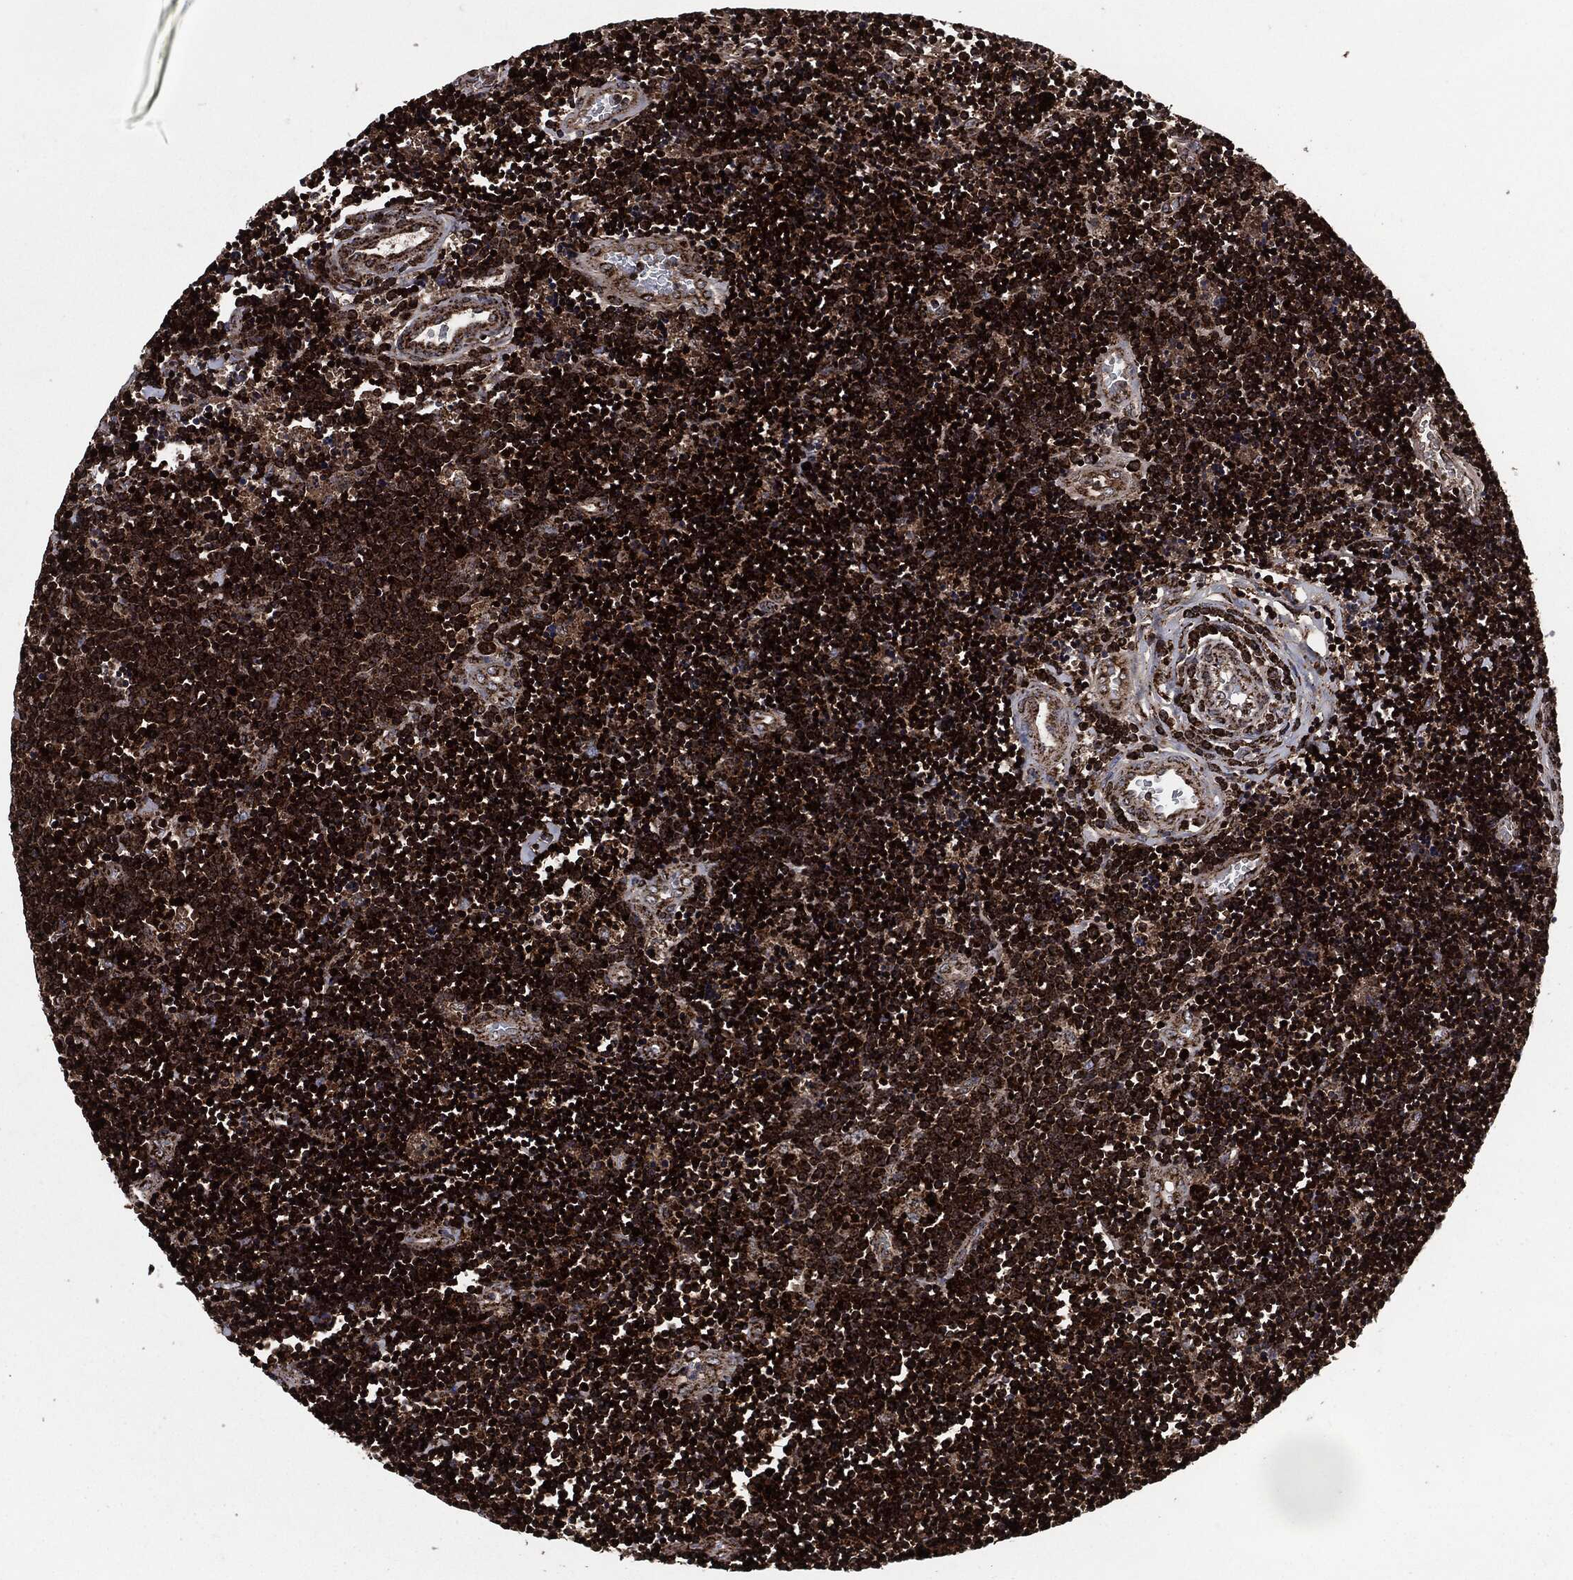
{"staining": {"intensity": "strong", "quantity": ">75%", "location": "cytoplasmic/membranous"}, "tissue": "lymphoma", "cell_type": "Tumor cells", "image_type": "cancer", "snomed": [{"axis": "morphology", "description": "Malignant lymphoma, non-Hodgkin's type, Low grade"}, {"axis": "topography", "description": "Brain"}], "caption": "Immunohistochemical staining of lymphoma shows high levels of strong cytoplasmic/membranous protein expression in about >75% of tumor cells.", "gene": "FH", "patient": {"sex": "female", "age": 66}}